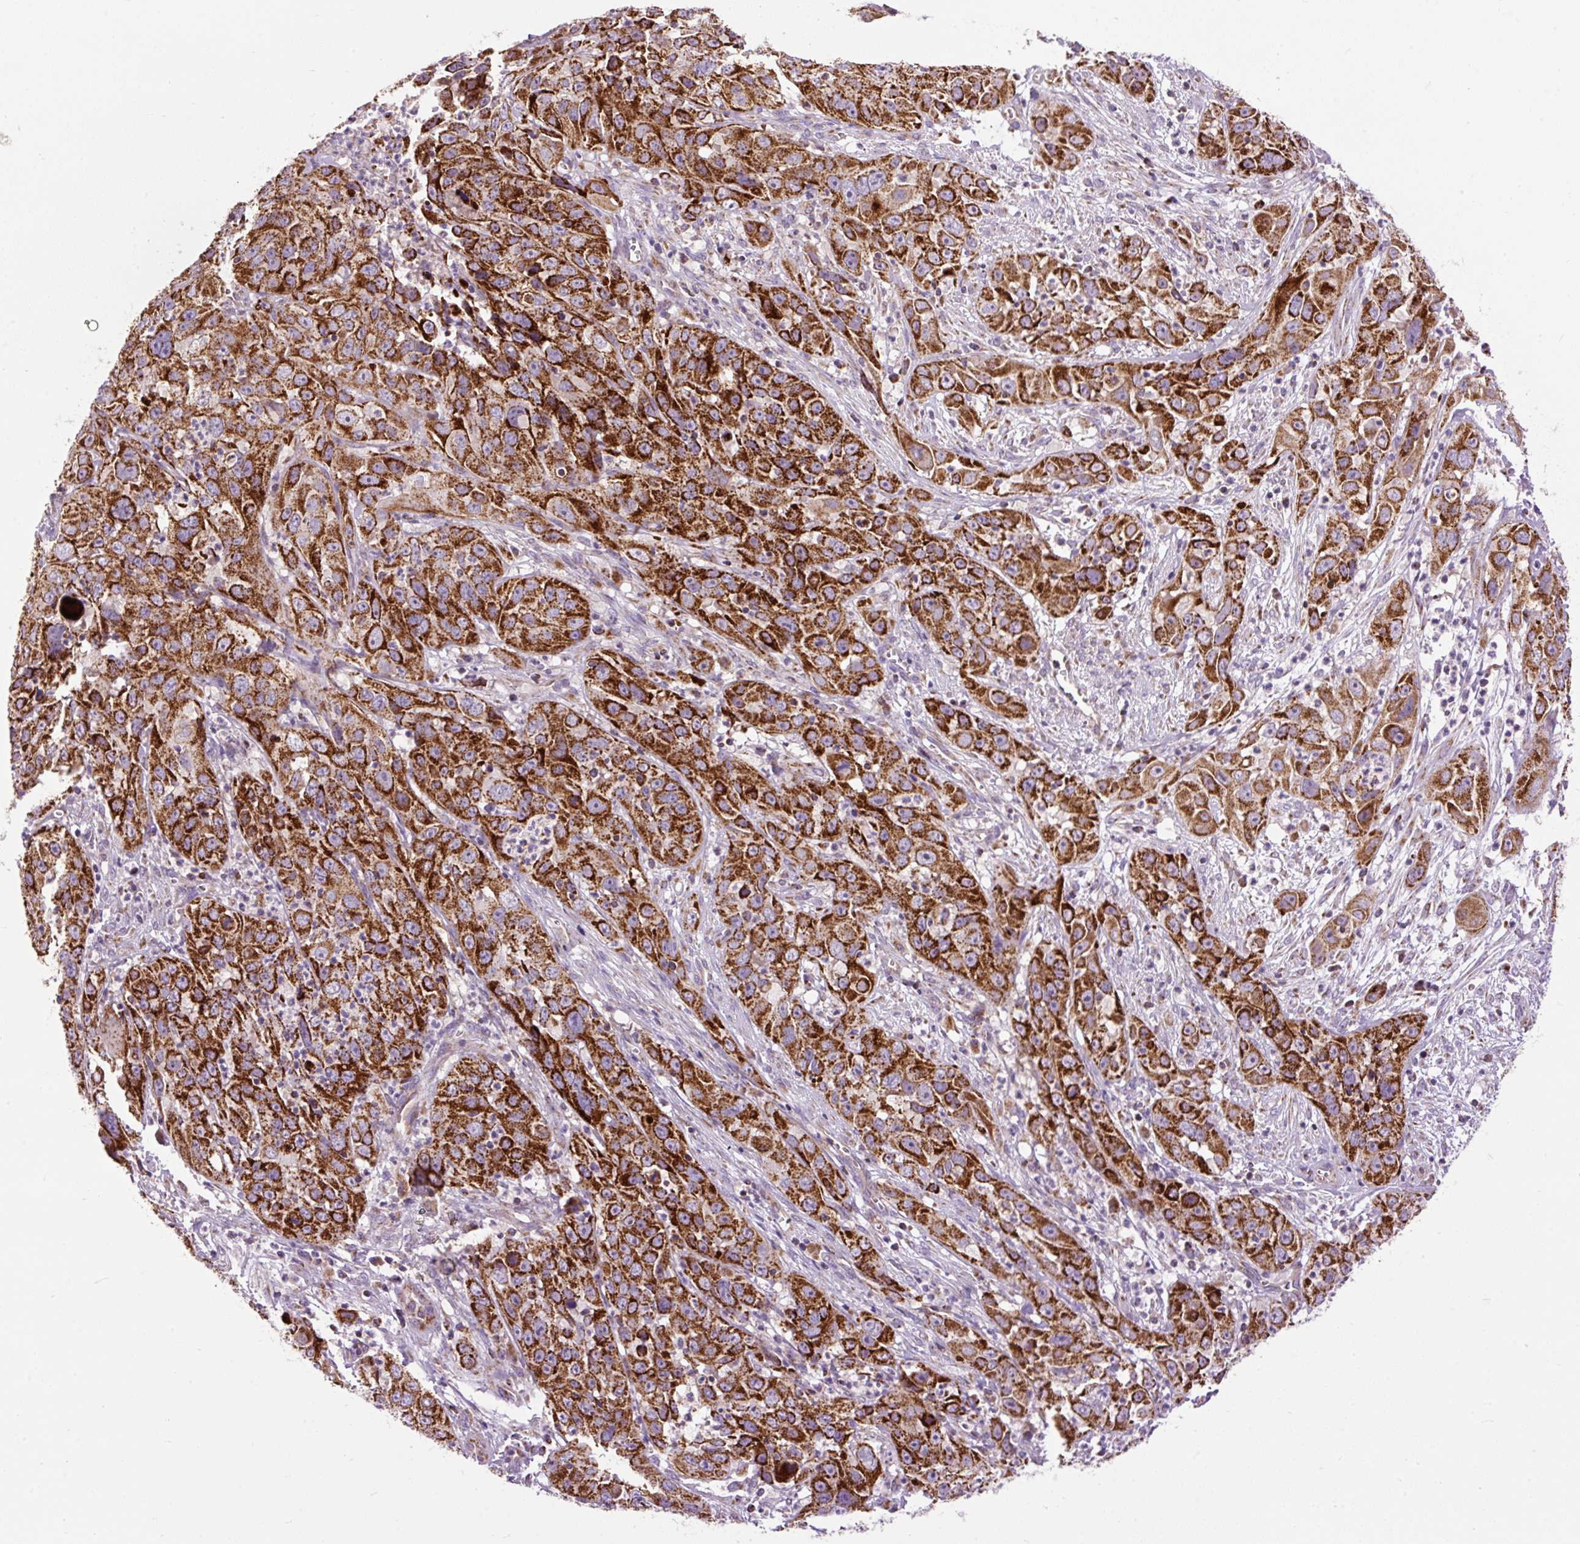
{"staining": {"intensity": "strong", "quantity": ">75%", "location": "cytoplasmic/membranous"}, "tissue": "cervical cancer", "cell_type": "Tumor cells", "image_type": "cancer", "snomed": [{"axis": "morphology", "description": "Squamous cell carcinoma, NOS"}, {"axis": "topography", "description": "Cervix"}], "caption": "This is an image of immunohistochemistry (IHC) staining of cervical cancer, which shows strong staining in the cytoplasmic/membranous of tumor cells.", "gene": "TOMM40", "patient": {"sex": "female", "age": 32}}